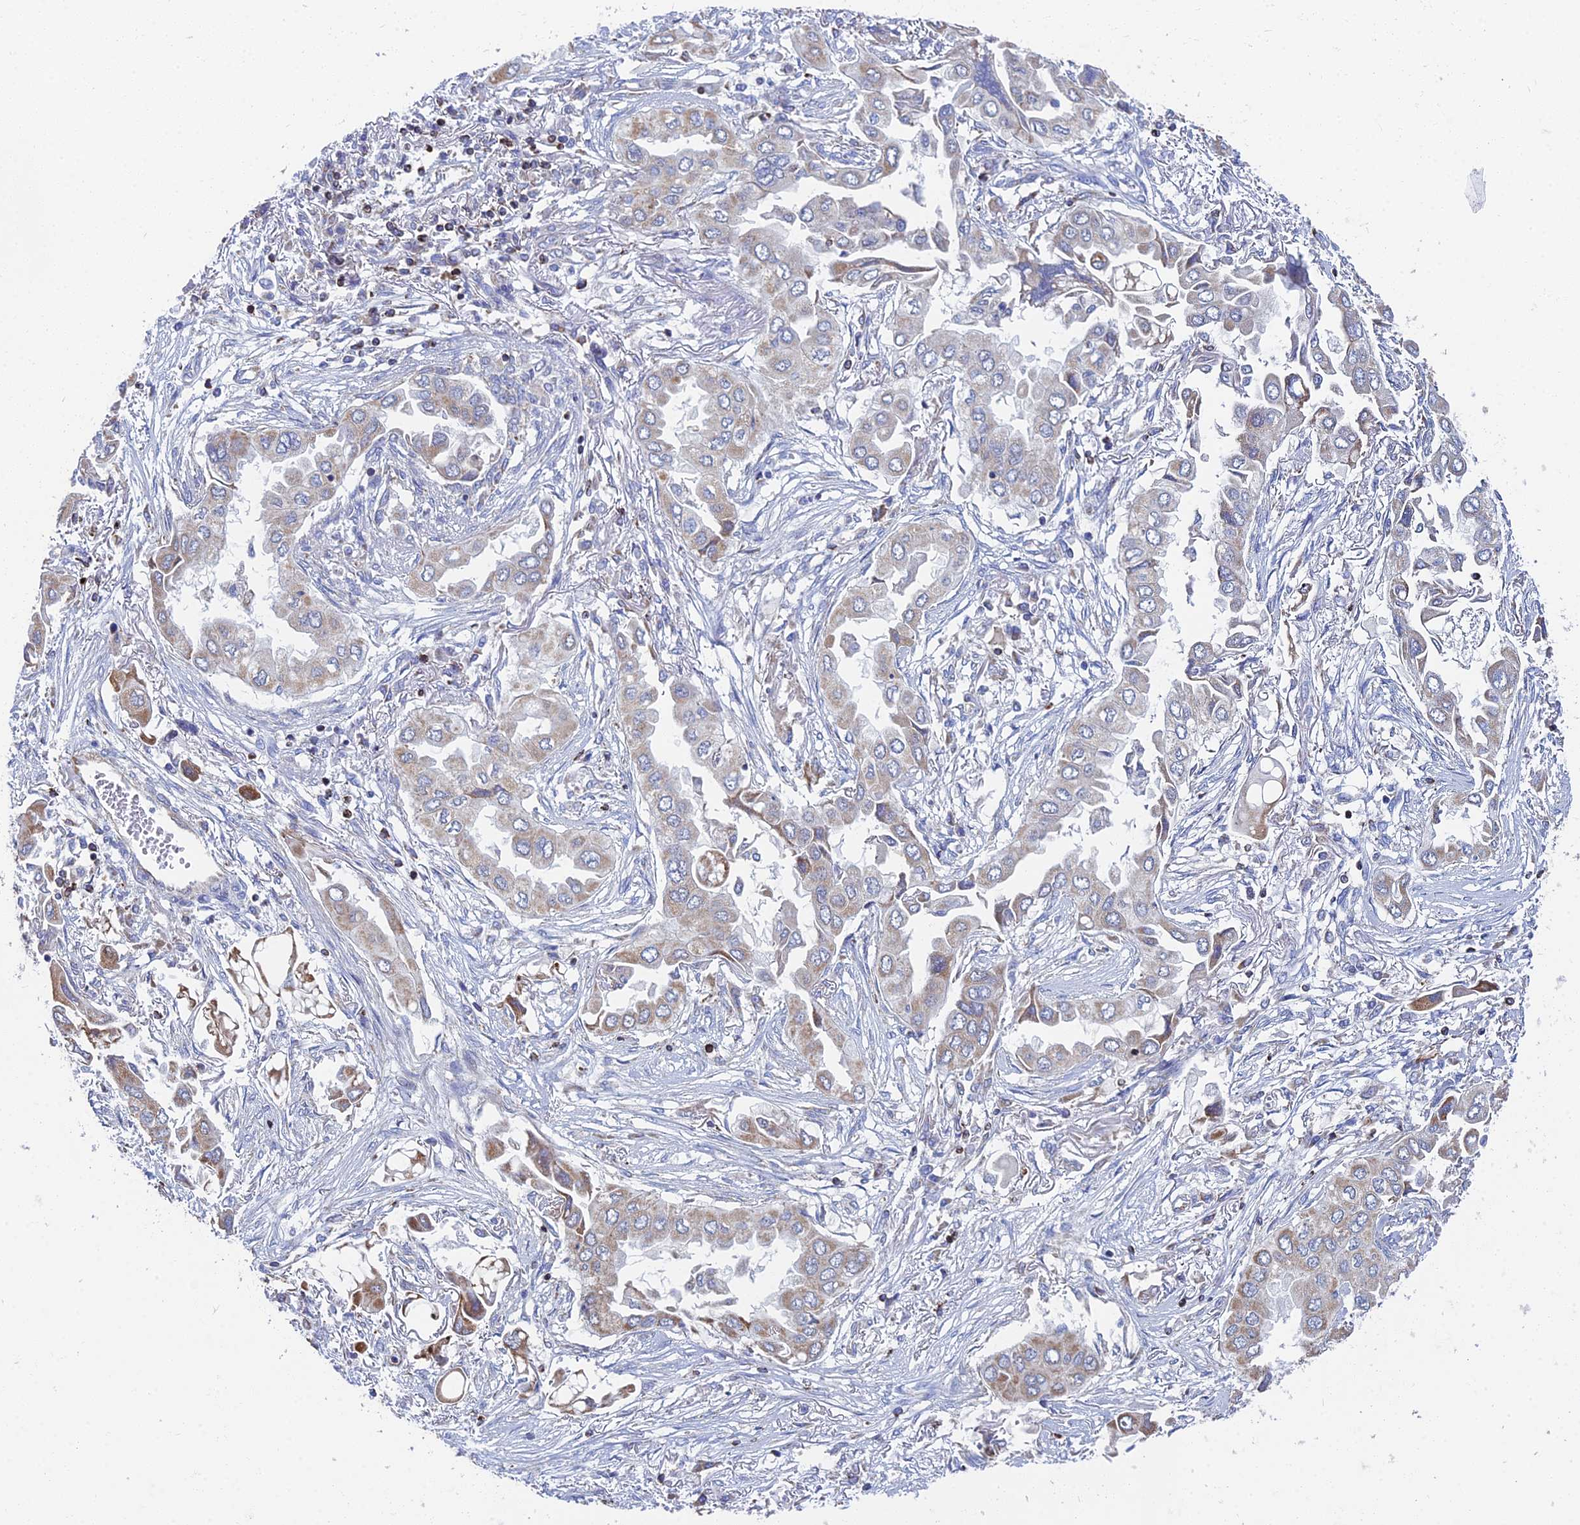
{"staining": {"intensity": "moderate", "quantity": "<25%", "location": "cytoplasmic/membranous"}, "tissue": "lung cancer", "cell_type": "Tumor cells", "image_type": "cancer", "snomed": [{"axis": "morphology", "description": "Adenocarcinoma, NOS"}, {"axis": "topography", "description": "Lung"}], "caption": "Protein staining by immunohistochemistry (IHC) exhibits moderate cytoplasmic/membranous staining in approximately <25% of tumor cells in lung cancer.", "gene": "SPOCK2", "patient": {"sex": "female", "age": 76}}